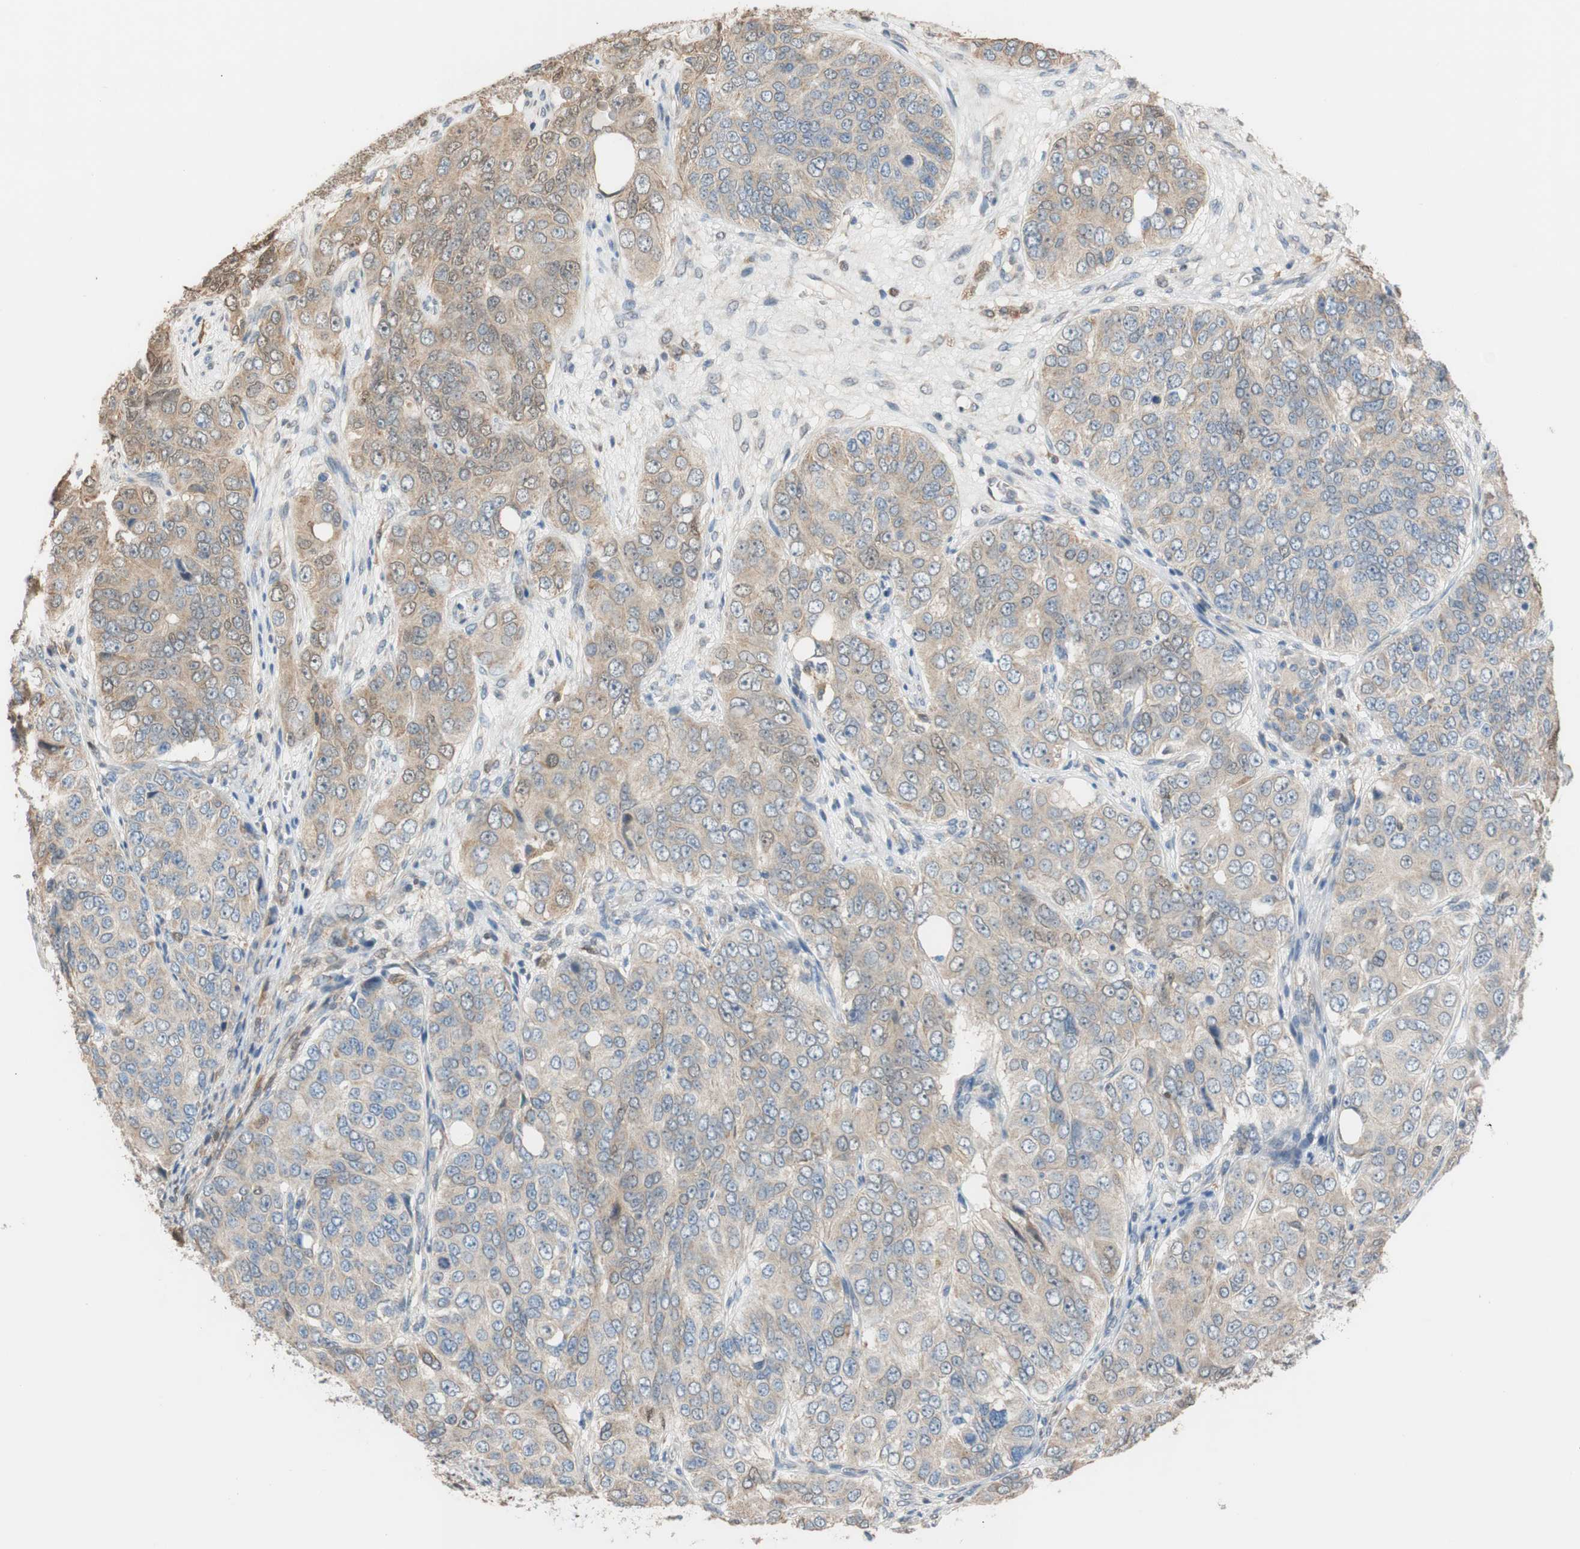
{"staining": {"intensity": "moderate", "quantity": ">75%", "location": "cytoplasmic/membranous"}, "tissue": "ovarian cancer", "cell_type": "Tumor cells", "image_type": "cancer", "snomed": [{"axis": "morphology", "description": "Carcinoma, endometroid"}, {"axis": "topography", "description": "Ovary"}], "caption": "Ovarian cancer stained with a brown dye exhibits moderate cytoplasmic/membranous positive positivity in approximately >75% of tumor cells.", "gene": "ALDH1A2", "patient": {"sex": "female", "age": 51}}